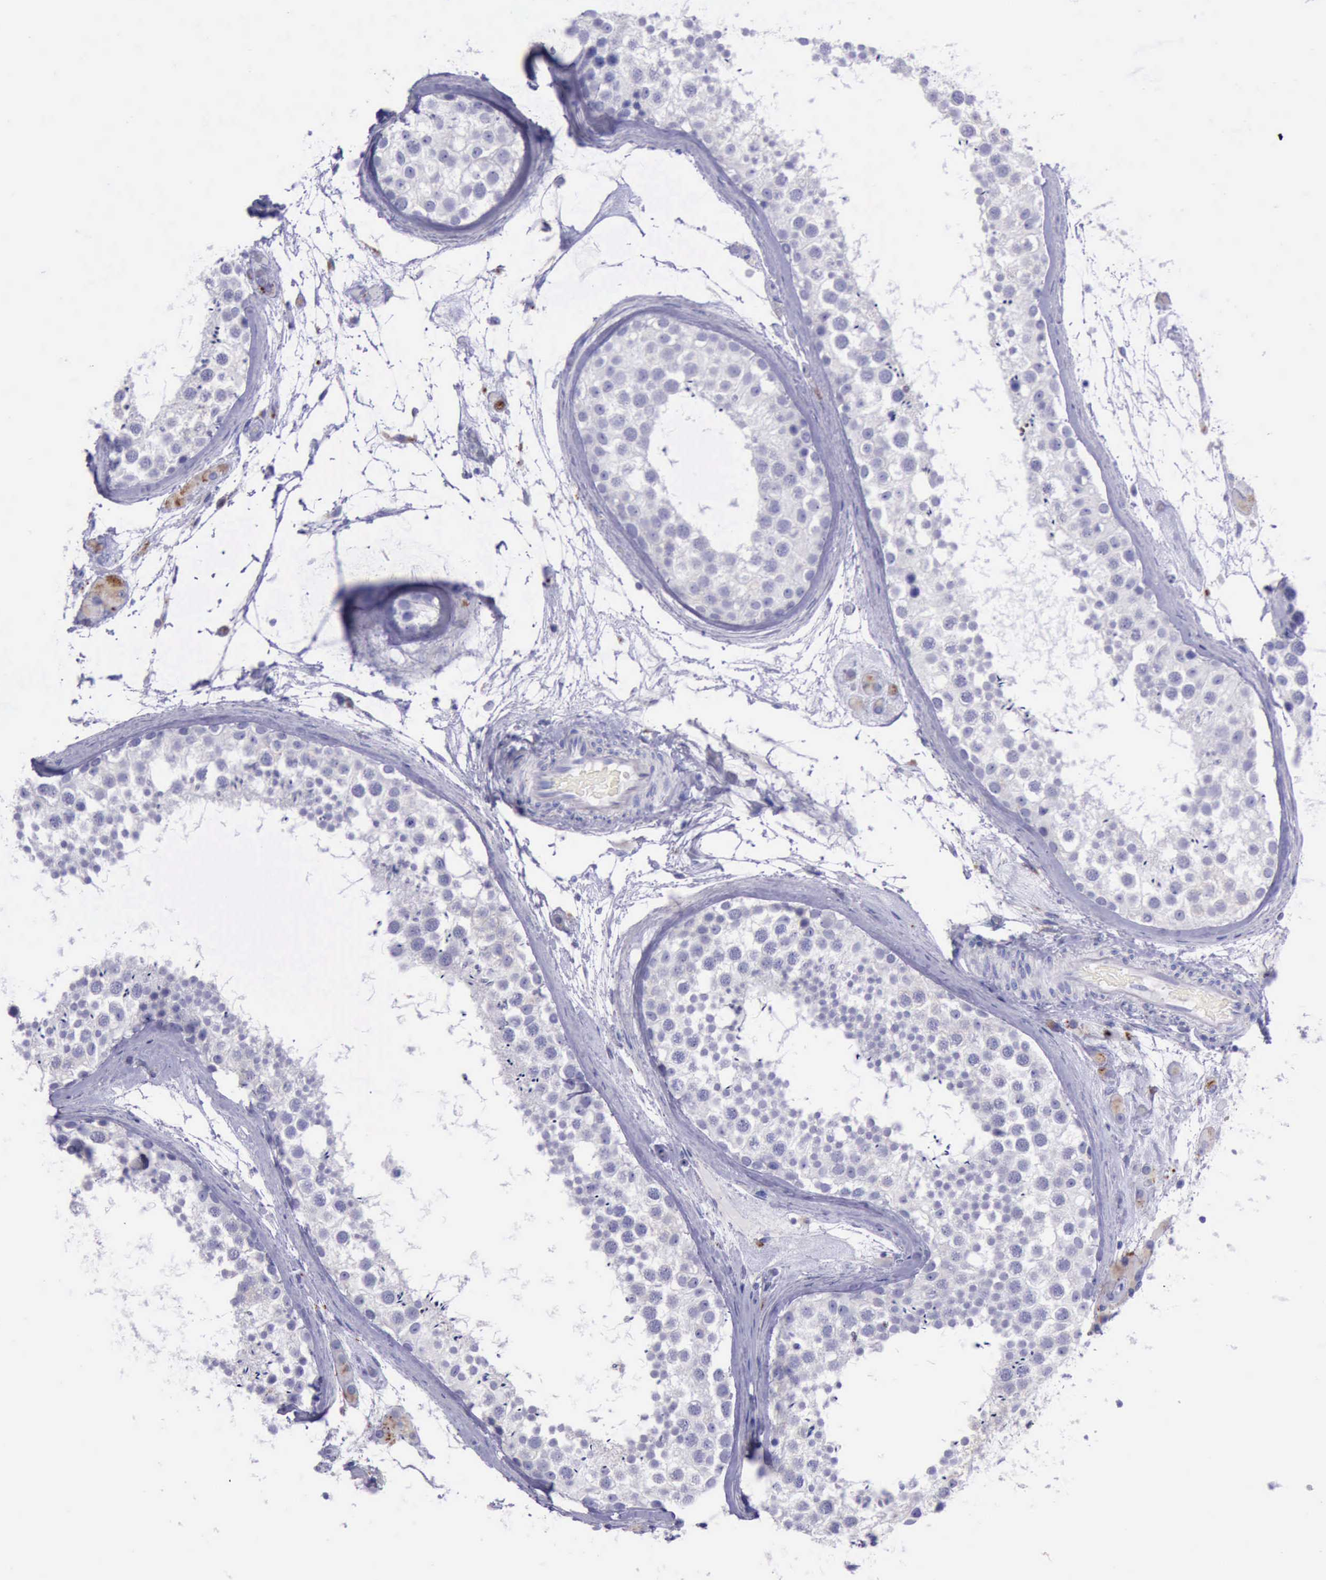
{"staining": {"intensity": "negative", "quantity": "none", "location": "none"}, "tissue": "testis", "cell_type": "Cells in seminiferous ducts", "image_type": "normal", "snomed": [{"axis": "morphology", "description": "Normal tissue, NOS"}, {"axis": "topography", "description": "Testis"}], "caption": "IHC photomicrograph of normal testis: human testis stained with DAB shows no significant protein positivity in cells in seminiferous ducts.", "gene": "GLA", "patient": {"sex": "male", "age": 46}}